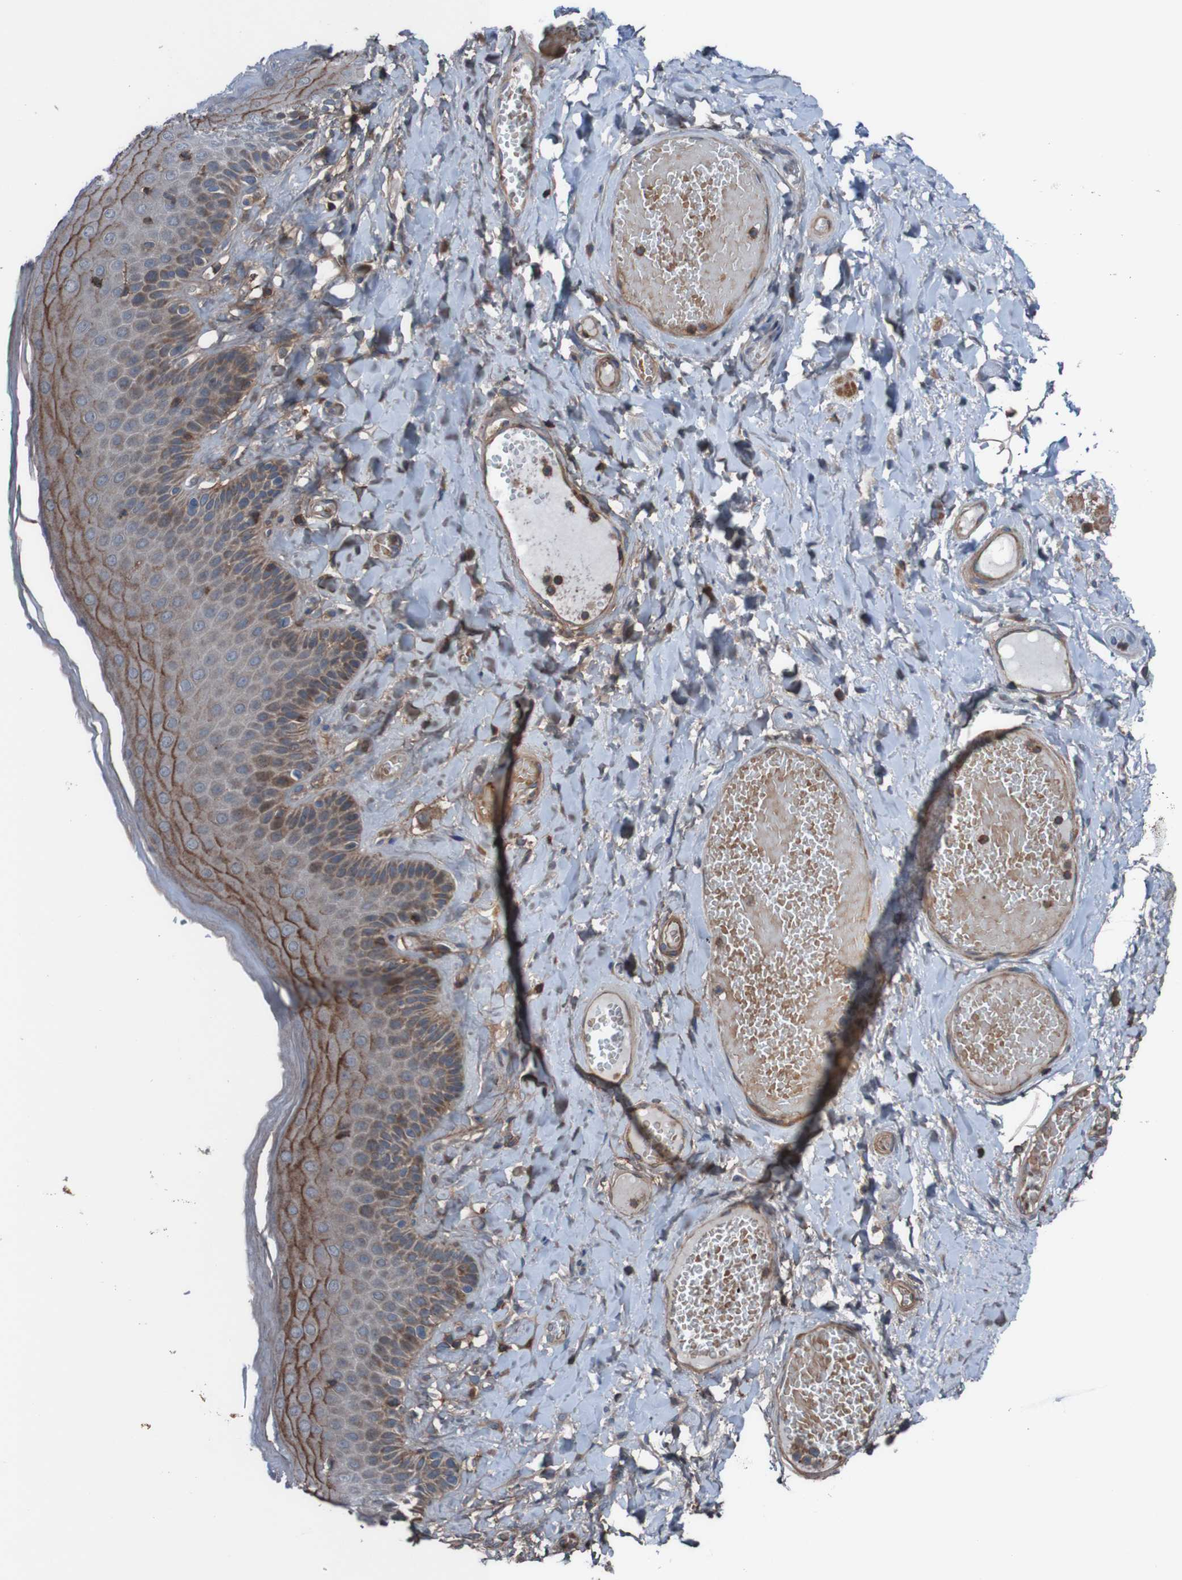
{"staining": {"intensity": "strong", "quantity": "25%-75%", "location": "cytoplasmic/membranous"}, "tissue": "skin", "cell_type": "Epidermal cells", "image_type": "normal", "snomed": [{"axis": "morphology", "description": "Normal tissue, NOS"}, {"axis": "topography", "description": "Anal"}], "caption": "IHC (DAB) staining of normal skin shows strong cytoplasmic/membranous protein positivity in about 25%-75% of epidermal cells.", "gene": "PDGFB", "patient": {"sex": "male", "age": 69}}